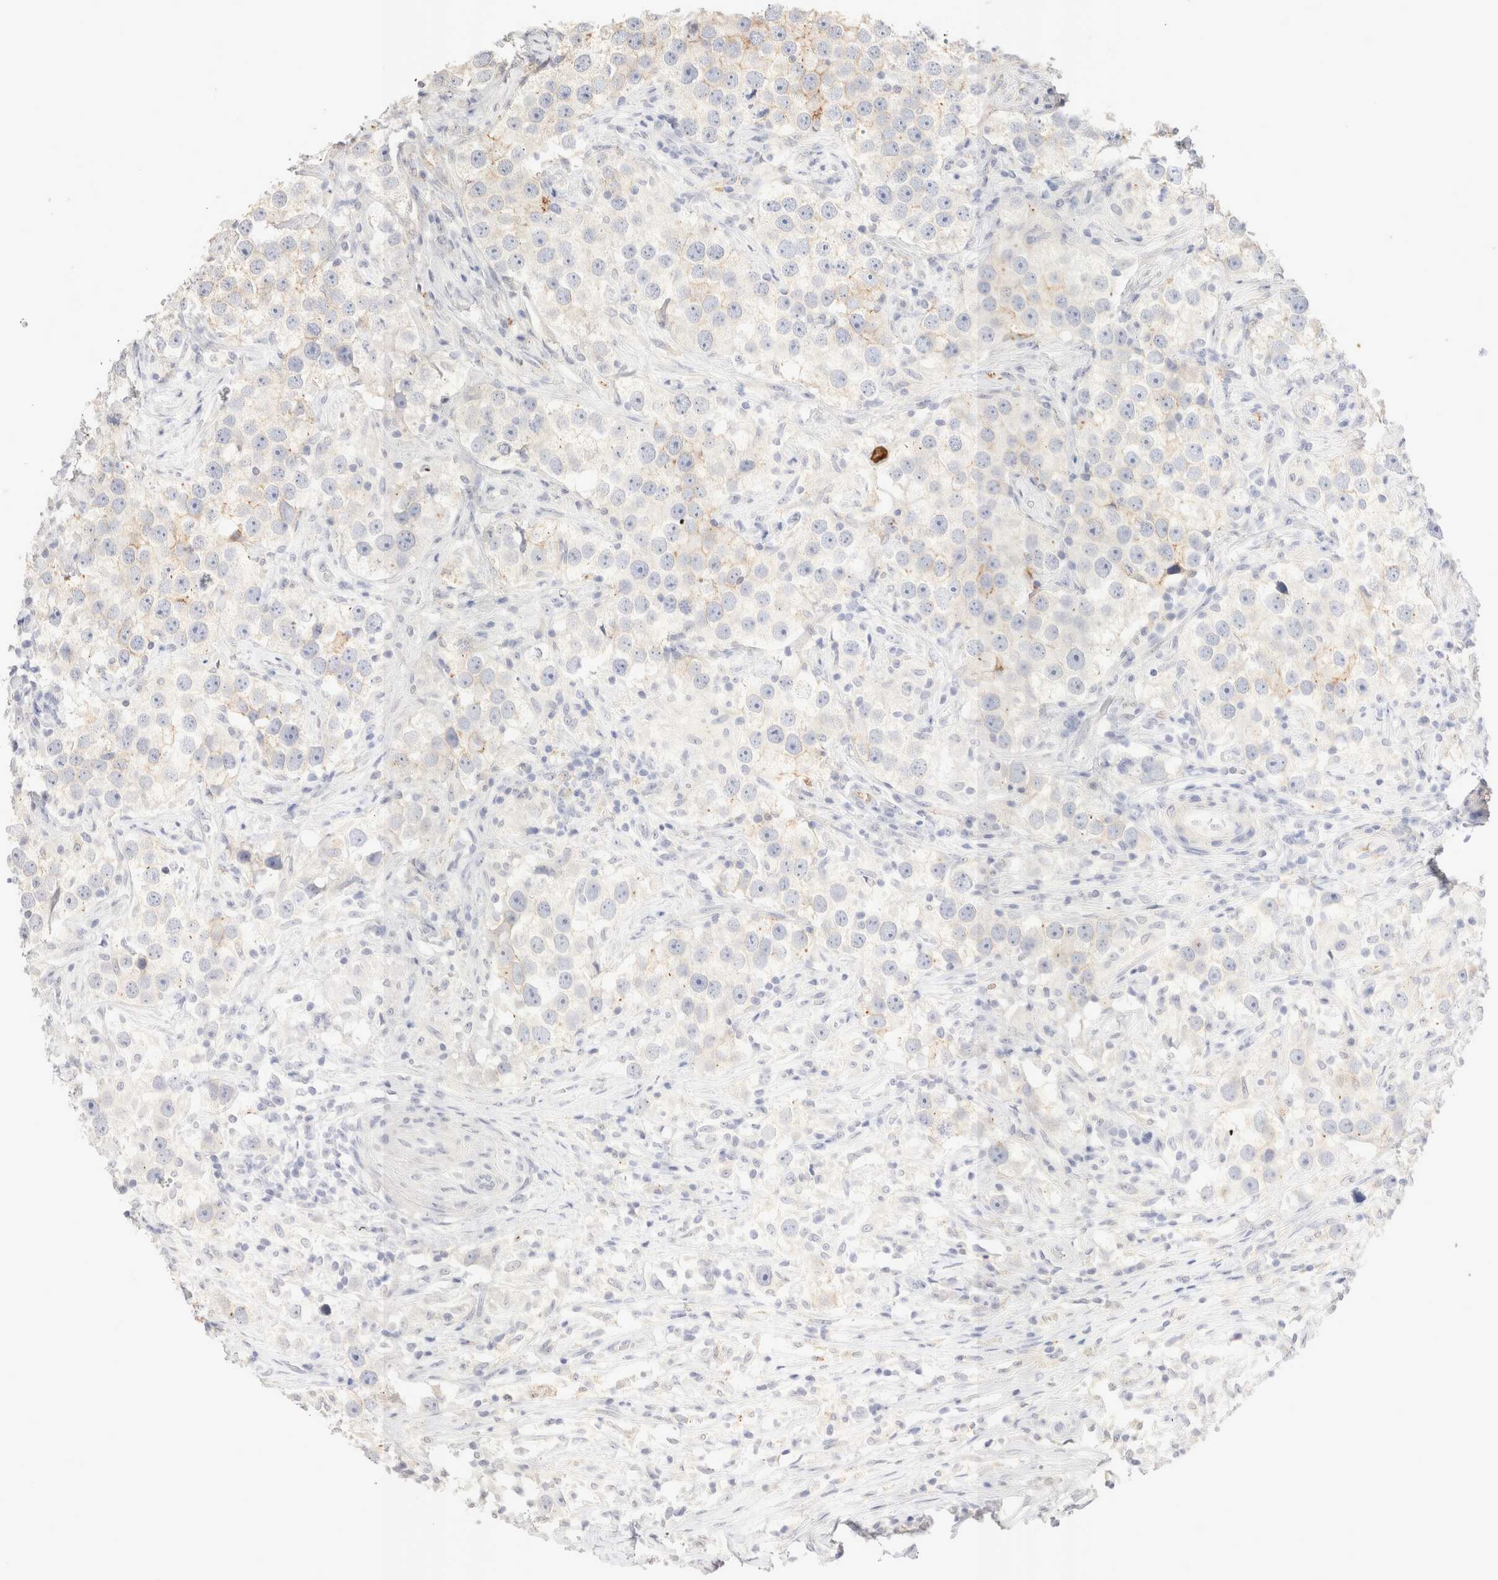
{"staining": {"intensity": "weak", "quantity": "<25%", "location": "cytoplasmic/membranous"}, "tissue": "testis cancer", "cell_type": "Tumor cells", "image_type": "cancer", "snomed": [{"axis": "morphology", "description": "Seminoma, NOS"}, {"axis": "topography", "description": "Testis"}], "caption": "Tumor cells are negative for brown protein staining in testis cancer (seminoma). The staining is performed using DAB brown chromogen with nuclei counter-stained in using hematoxylin.", "gene": "EPCAM", "patient": {"sex": "male", "age": 49}}